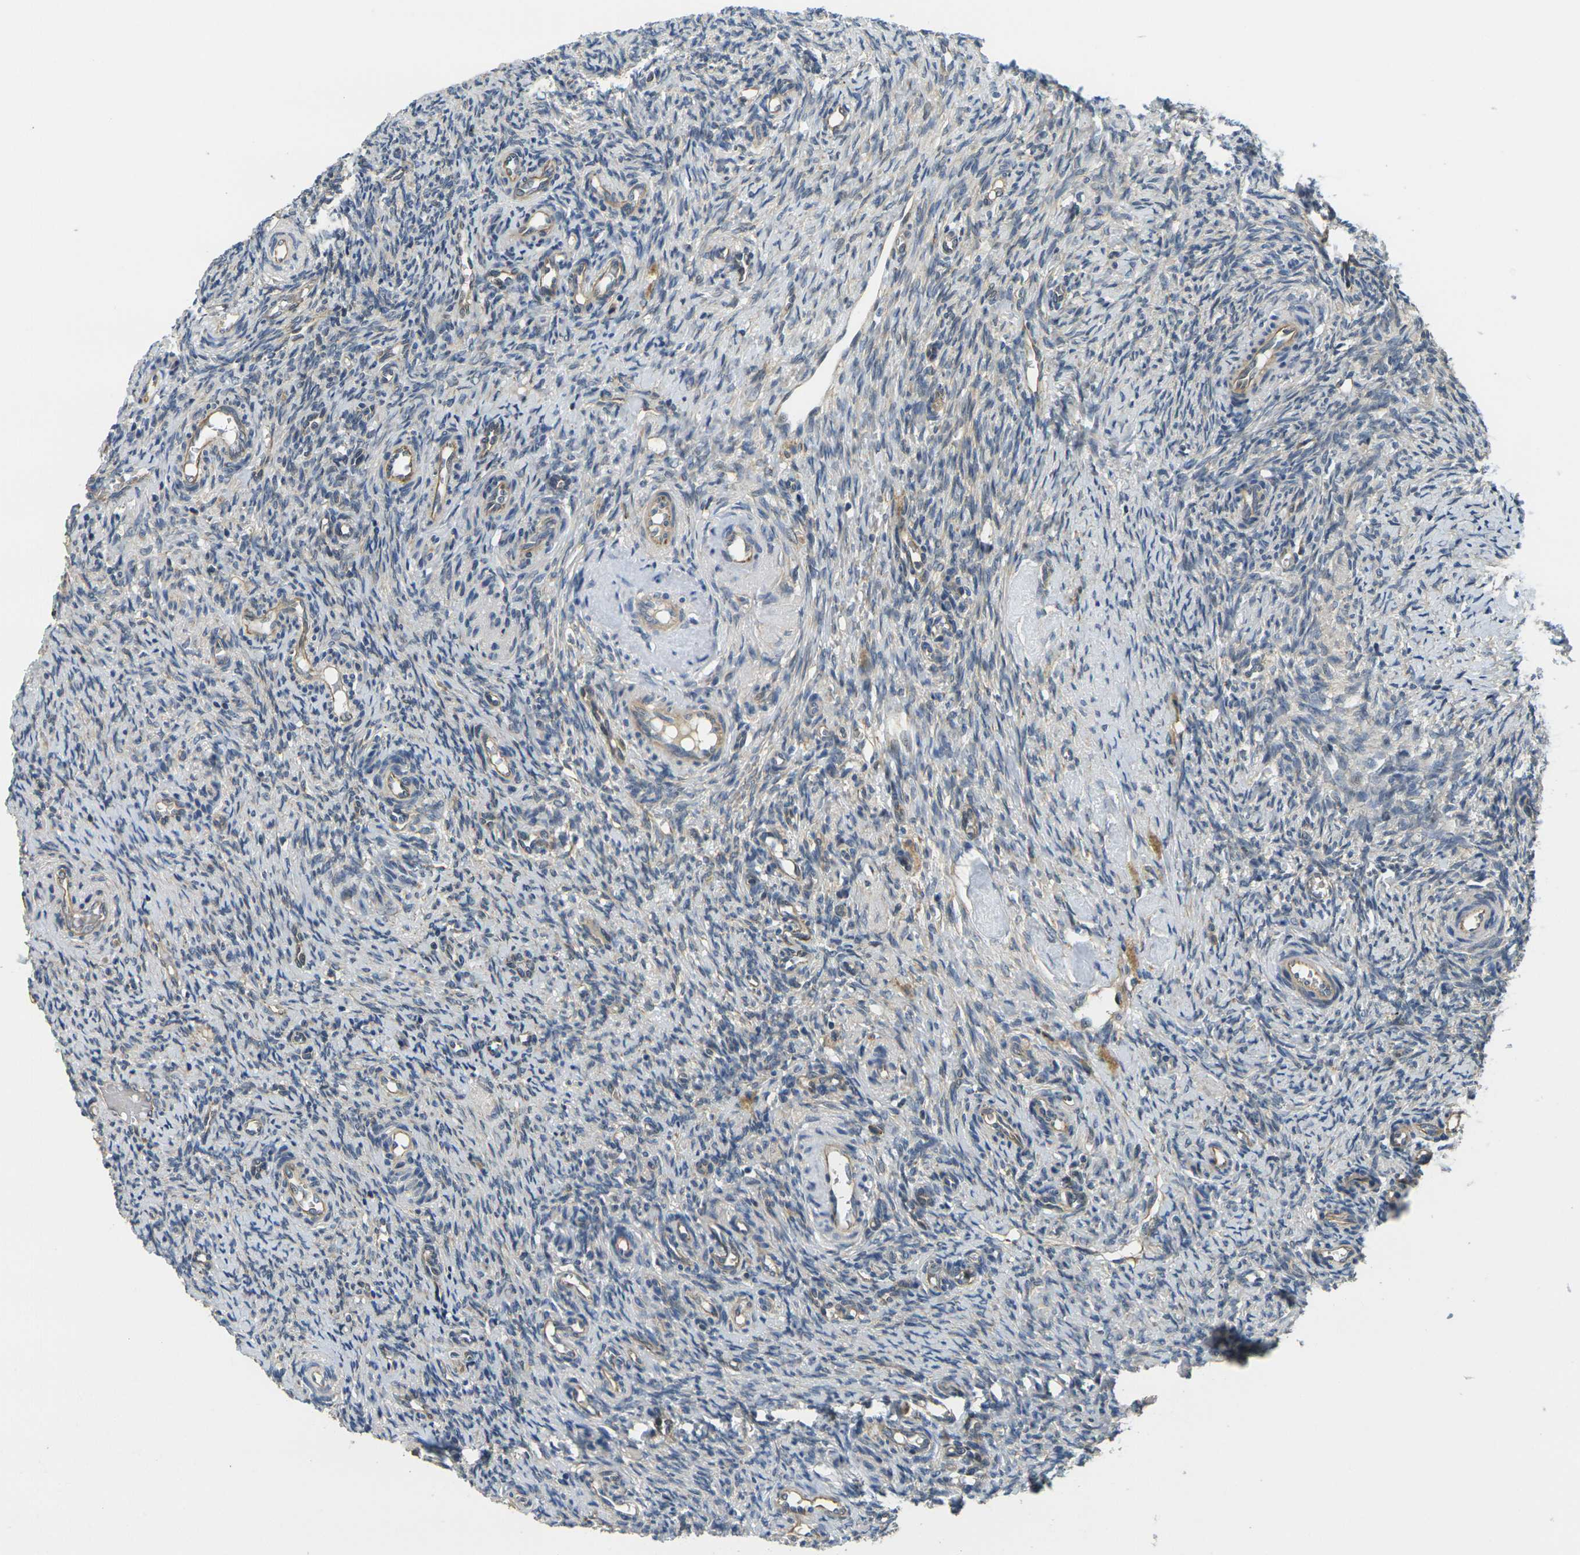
{"staining": {"intensity": "moderate", "quantity": ">75%", "location": "cytoplasmic/membranous"}, "tissue": "ovary", "cell_type": "Follicle cells", "image_type": "normal", "snomed": [{"axis": "morphology", "description": "Normal tissue, NOS"}, {"axis": "topography", "description": "Ovary"}], "caption": "Immunohistochemistry (IHC) photomicrograph of benign ovary: human ovary stained using immunohistochemistry displays medium levels of moderate protein expression localized specifically in the cytoplasmic/membranous of follicle cells, appearing as a cytoplasmic/membranous brown color.", "gene": "MINAR2", "patient": {"sex": "female", "age": 41}}